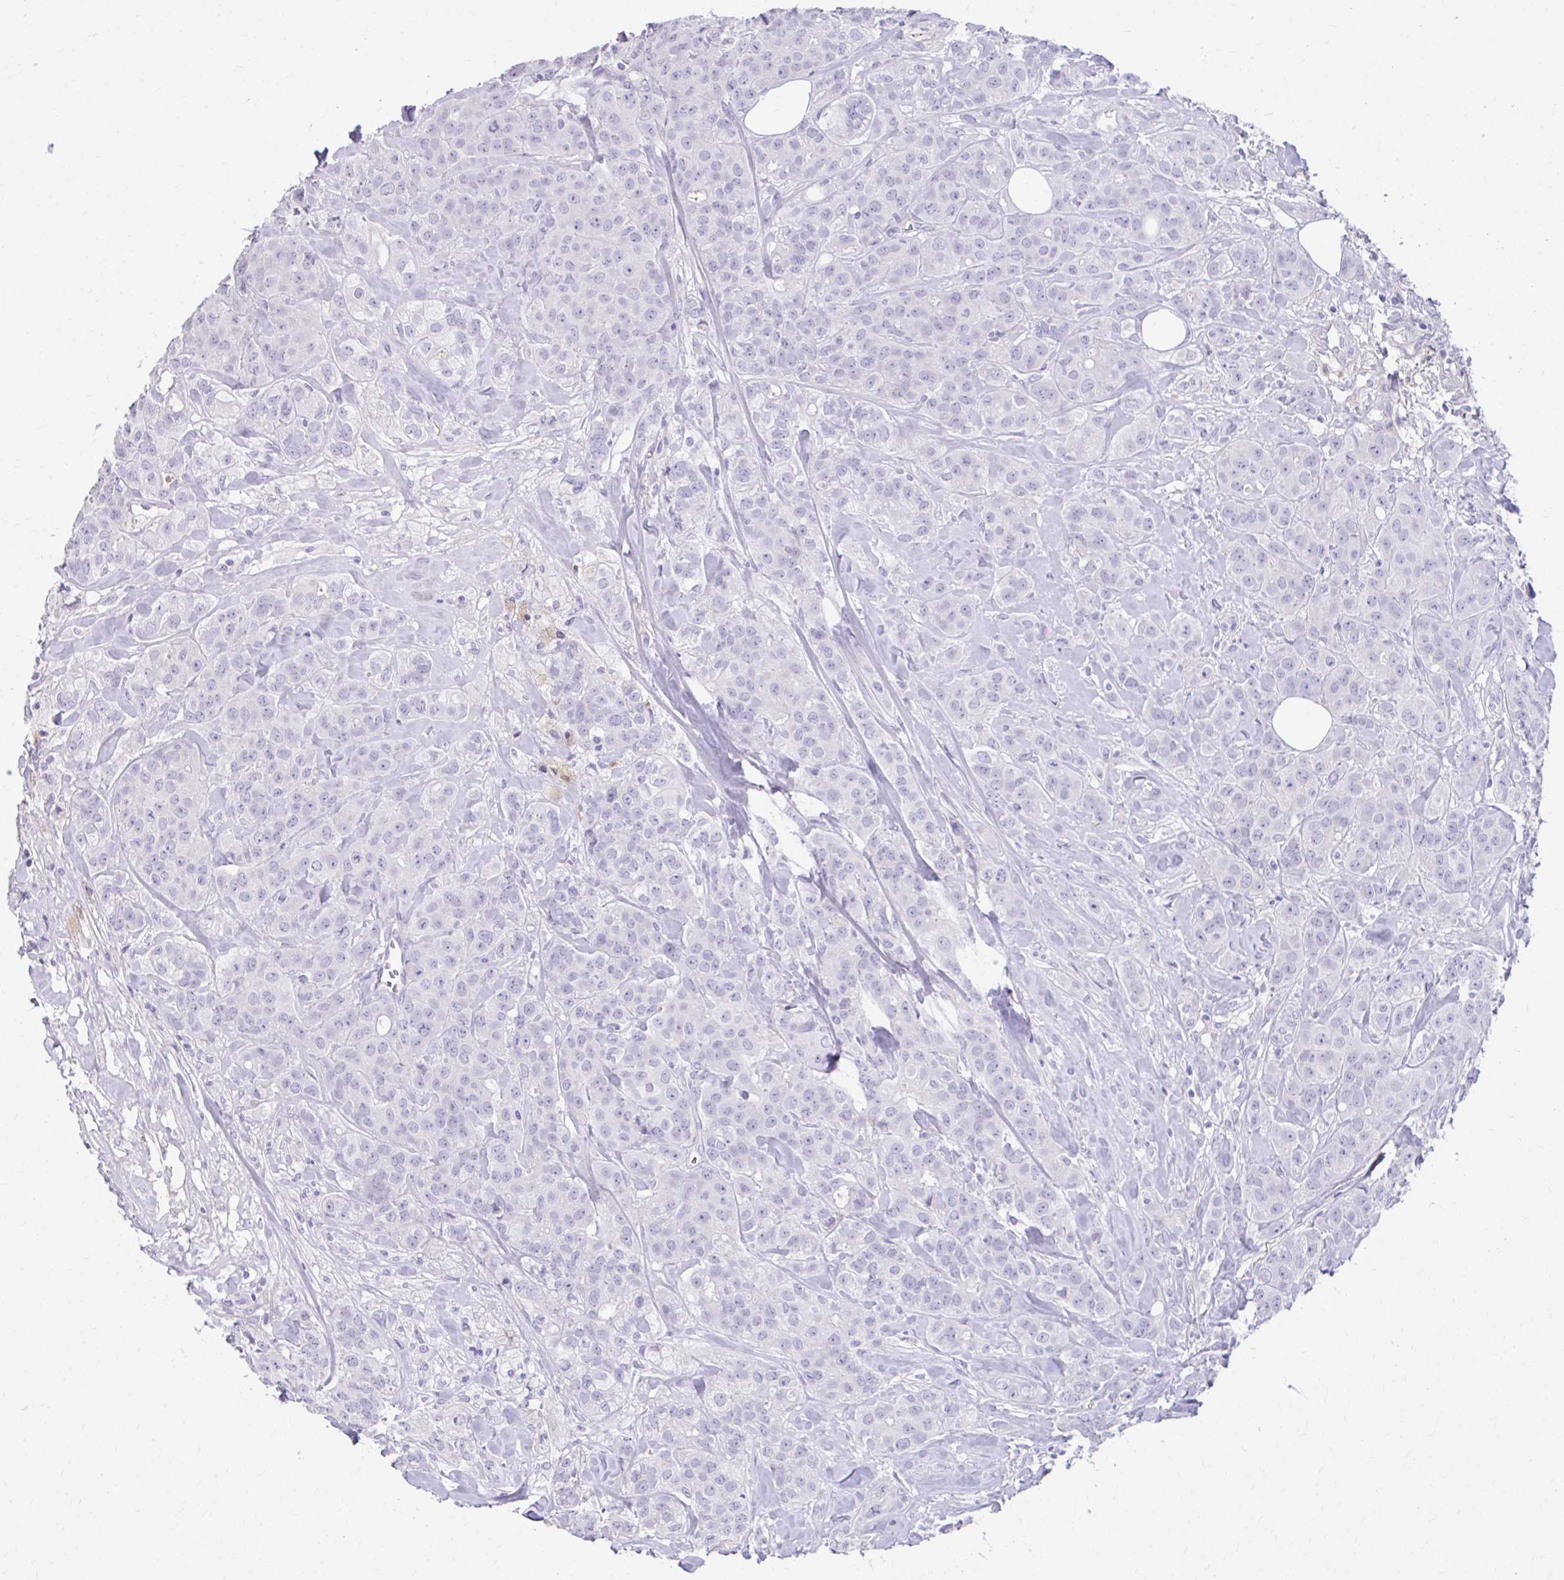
{"staining": {"intensity": "negative", "quantity": "none", "location": "none"}, "tissue": "breast cancer", "cell_type": "Tumor cells", "image_type": "cancer", "snomed": [{"axis": "morphology", "description": "Normal tissue, NOS"}, {"axis": "morphology", "description": "Duct carcinoma"}, {"axis": "topography", "description": "Breast"}], "caption": "This is an IHC histopathology image of breast invasive ductal carcinoma. There is no staining in tumor cells.", "gene": "CFH", "patient": {"sex": "female", "age": 43}}